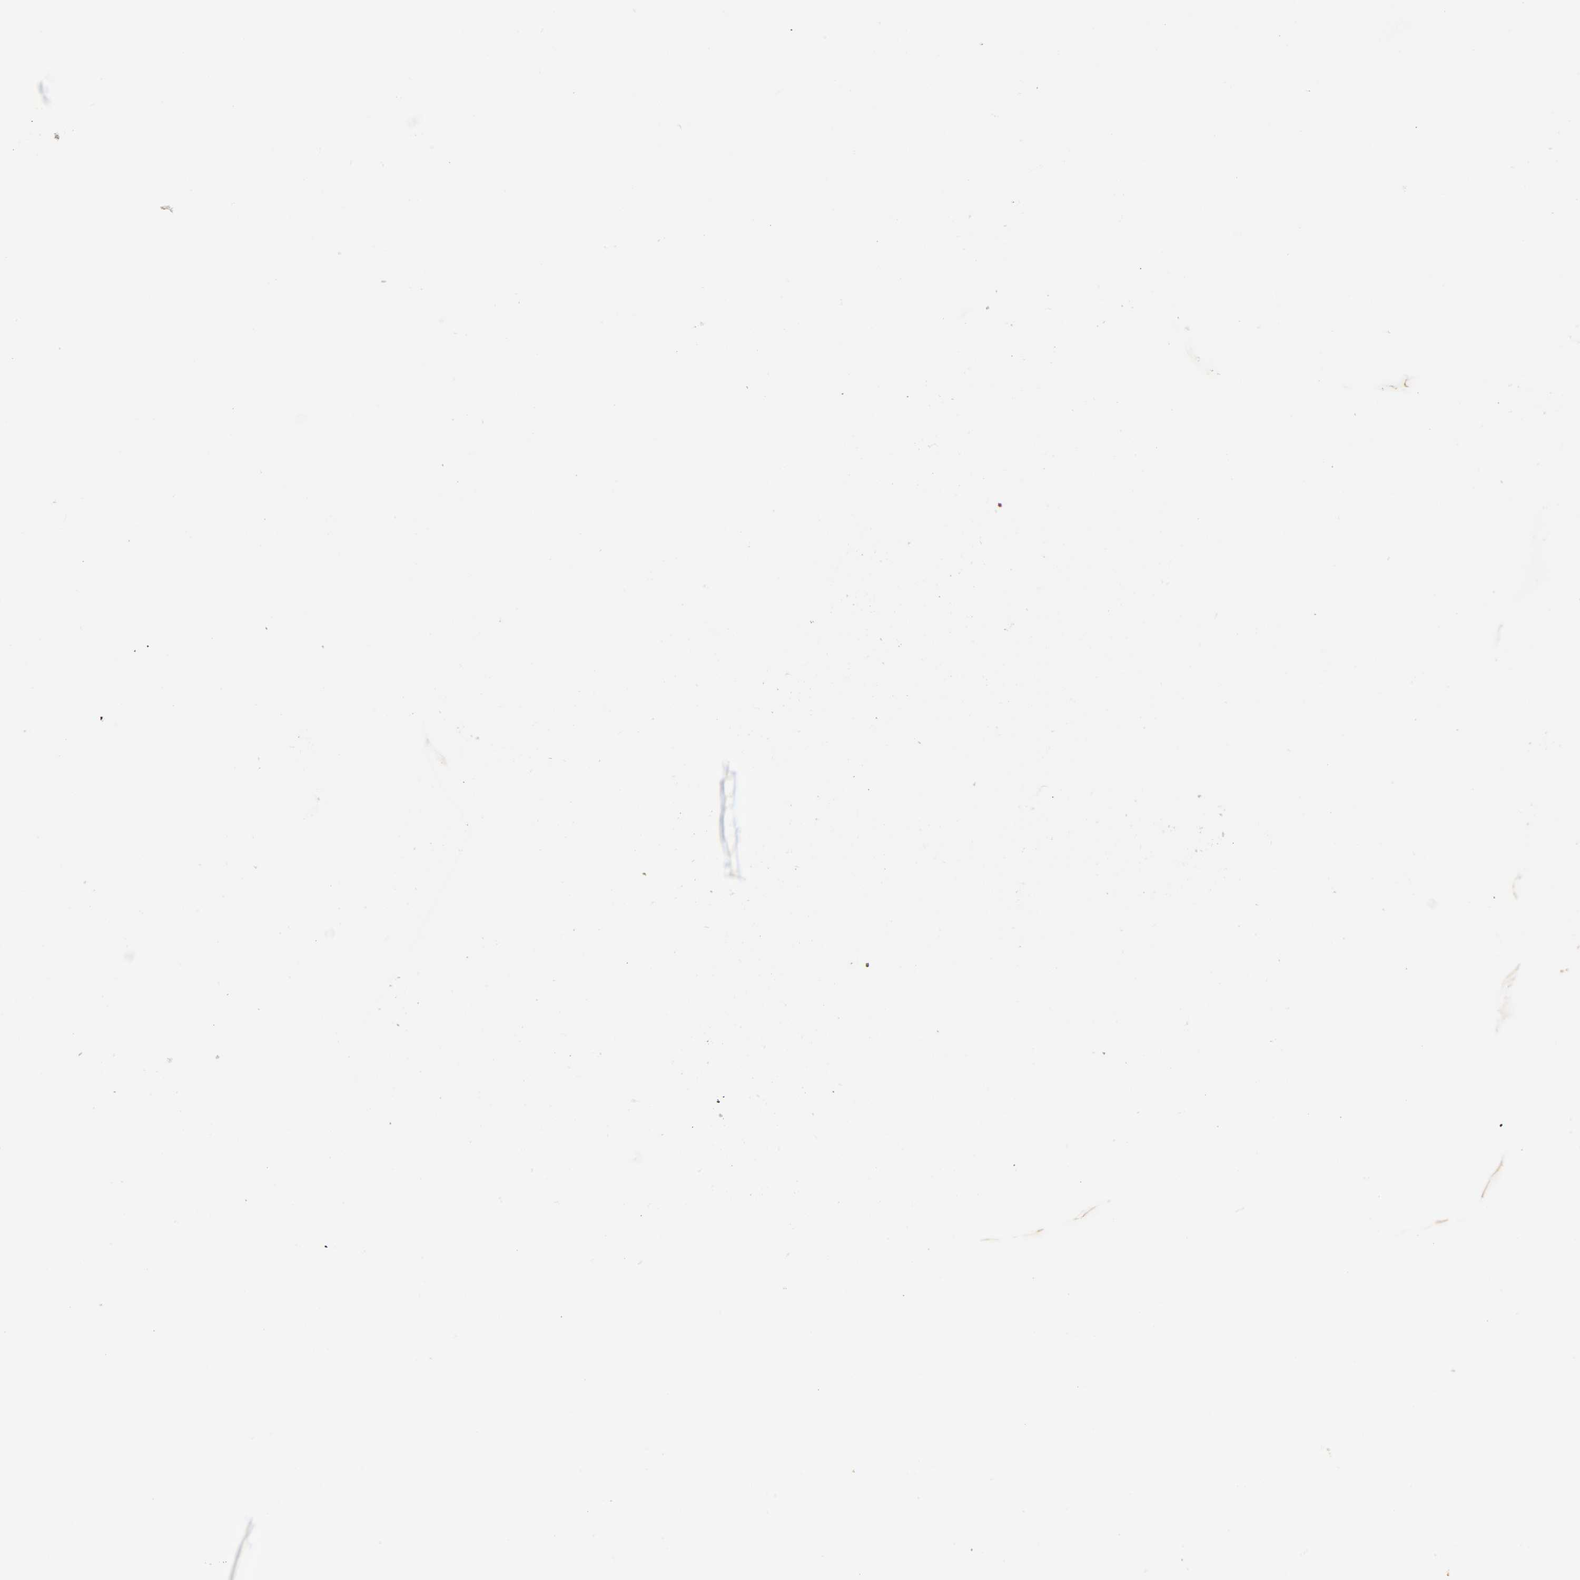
{"staining": {"intensity": "moderate", "quantity": ">75%", "location": "cytoplasmic/membranous"}, "tissue": "skin cancer", "cell_type": "Tumor cells", "image_type": "cancer", "snomed": [{"axis": "morphology", "description": "Squamous cell carcinoma, NOS"}, {"axis": "topography", "description": "Skin"}], "caption": "Skin squamous cell carcinoma tissue demonstrates moderate cytoplasmic/membranous positivity in about >75% of tumor cells", "gene": "ACTR2", "patient": {"sex": "male", "age": 65}}